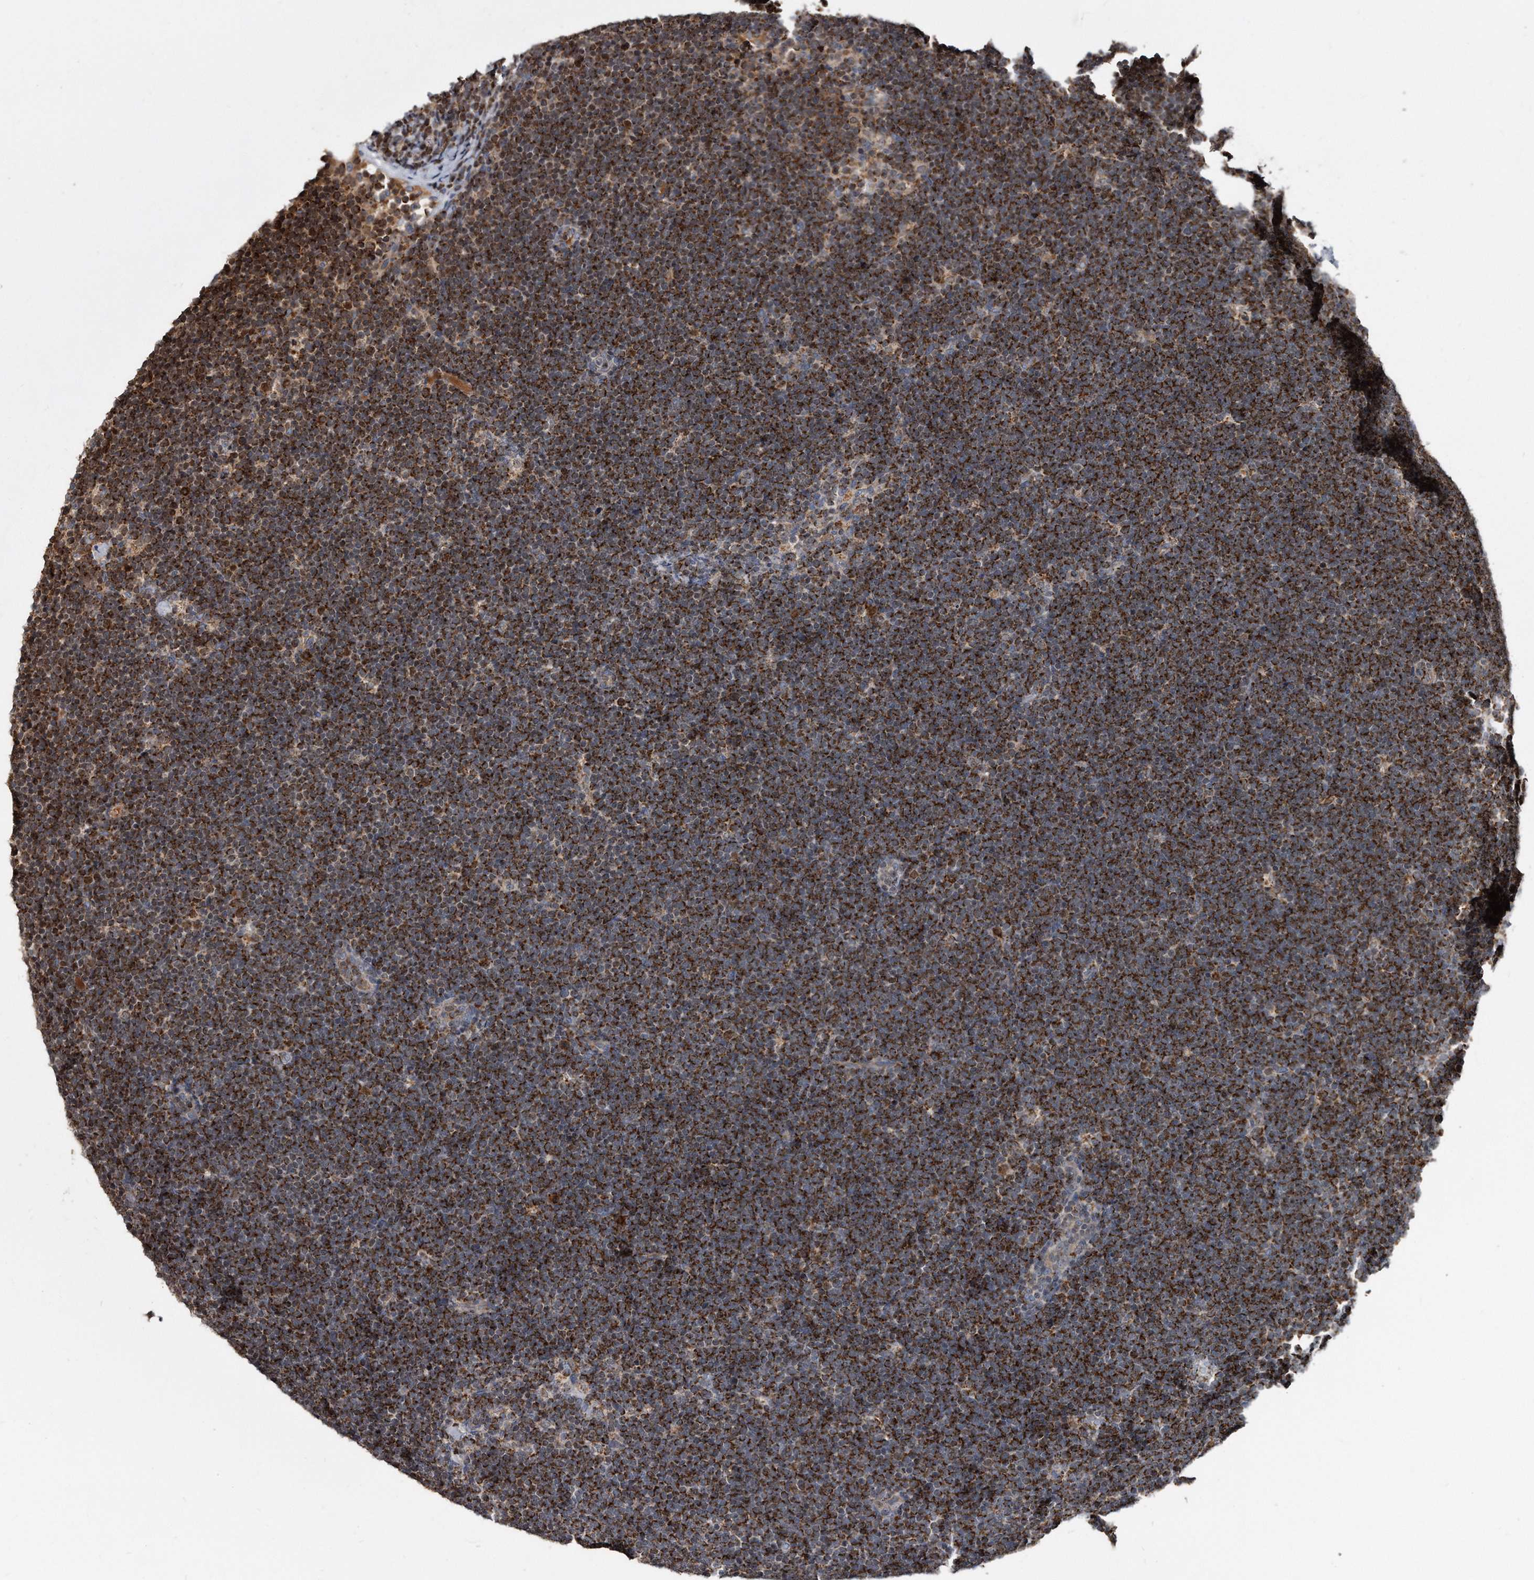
{"staining": {"intensity": "strong", "quantity": ">75%", "location": "cytoplasmic/membranous"}, "tissue": "lymphoma", "cell_type": "Tumor cells", "image_type": "cancer", "snomed": [{"axis": "morphology", "description": "Malignant lymphoma, non-Hodgkin's type, High grade"}, {"axis": "topography", "description": "Lymph node"}], "caption": "Immunohistochemical staining of human malignant lymphoma, non-Hodgkin's type (high-grade) reveals high levels of strong cytoplasmic/membranous positivity in about >75% of tumor cells.", "gene": "FAM136A", "patient": {"sex": "male", "age": 13}}